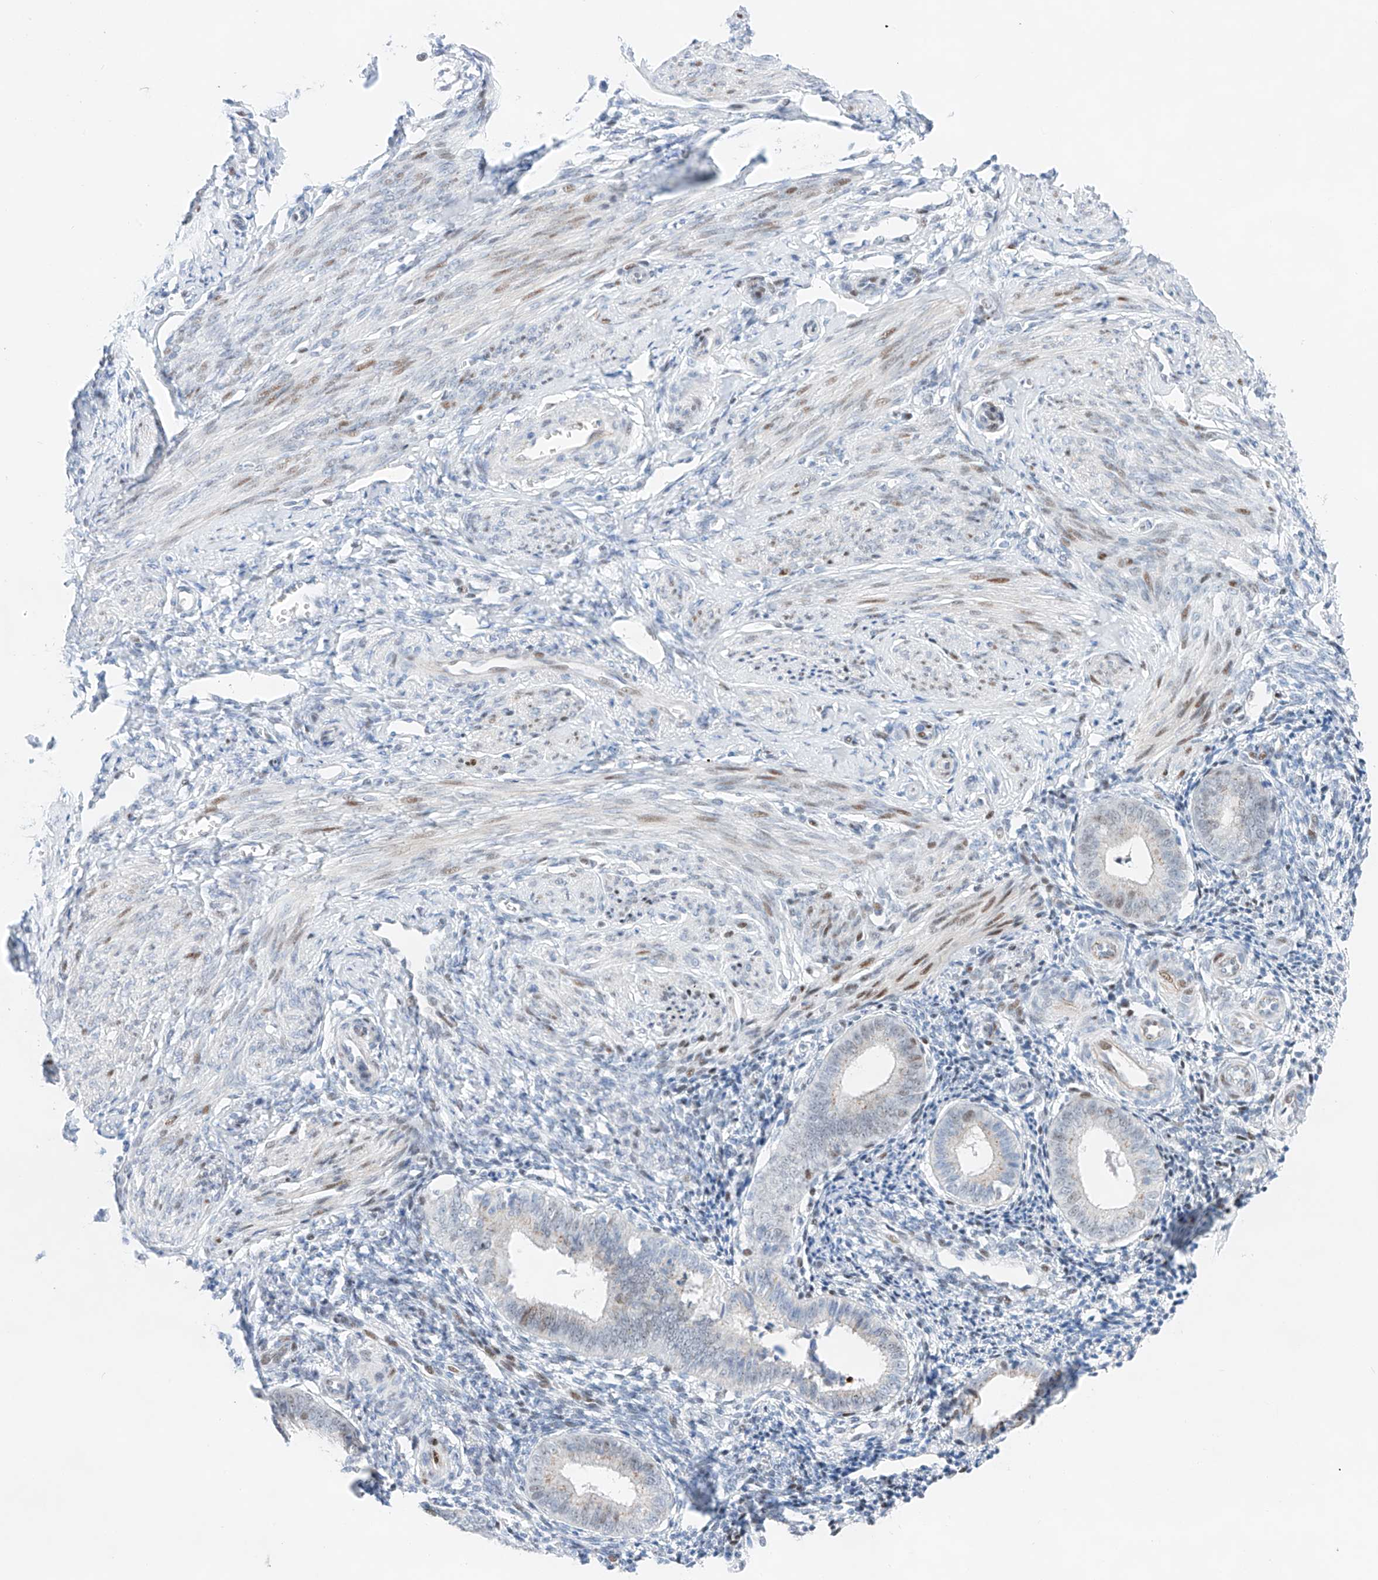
{"staining": {"intensity": "negative", "quantity": "none", "location": "none"}, "tissue": "endometrium", "cell_type": "Cells in endometrial stroma", "image_type": "normal", "snomed": [{"axis": "morphology", "description": "Normal tissue, NOS"}, {"axis": "topography", "description": "Uterus"}, {"axis": "topography", "description": "Endometrium"}], "caption": "Immunohistochemistry of unremarkable endometrium reveals no positivity in cells in endometrial stroma. The staining was performed using DAB to visualize the protein expression in brown, while the nuclei were stained in blue with hematoxylin (Magnification: 20x).", "gene": "NT5C3B", "patient": {"sex": "female", "age": 48}}